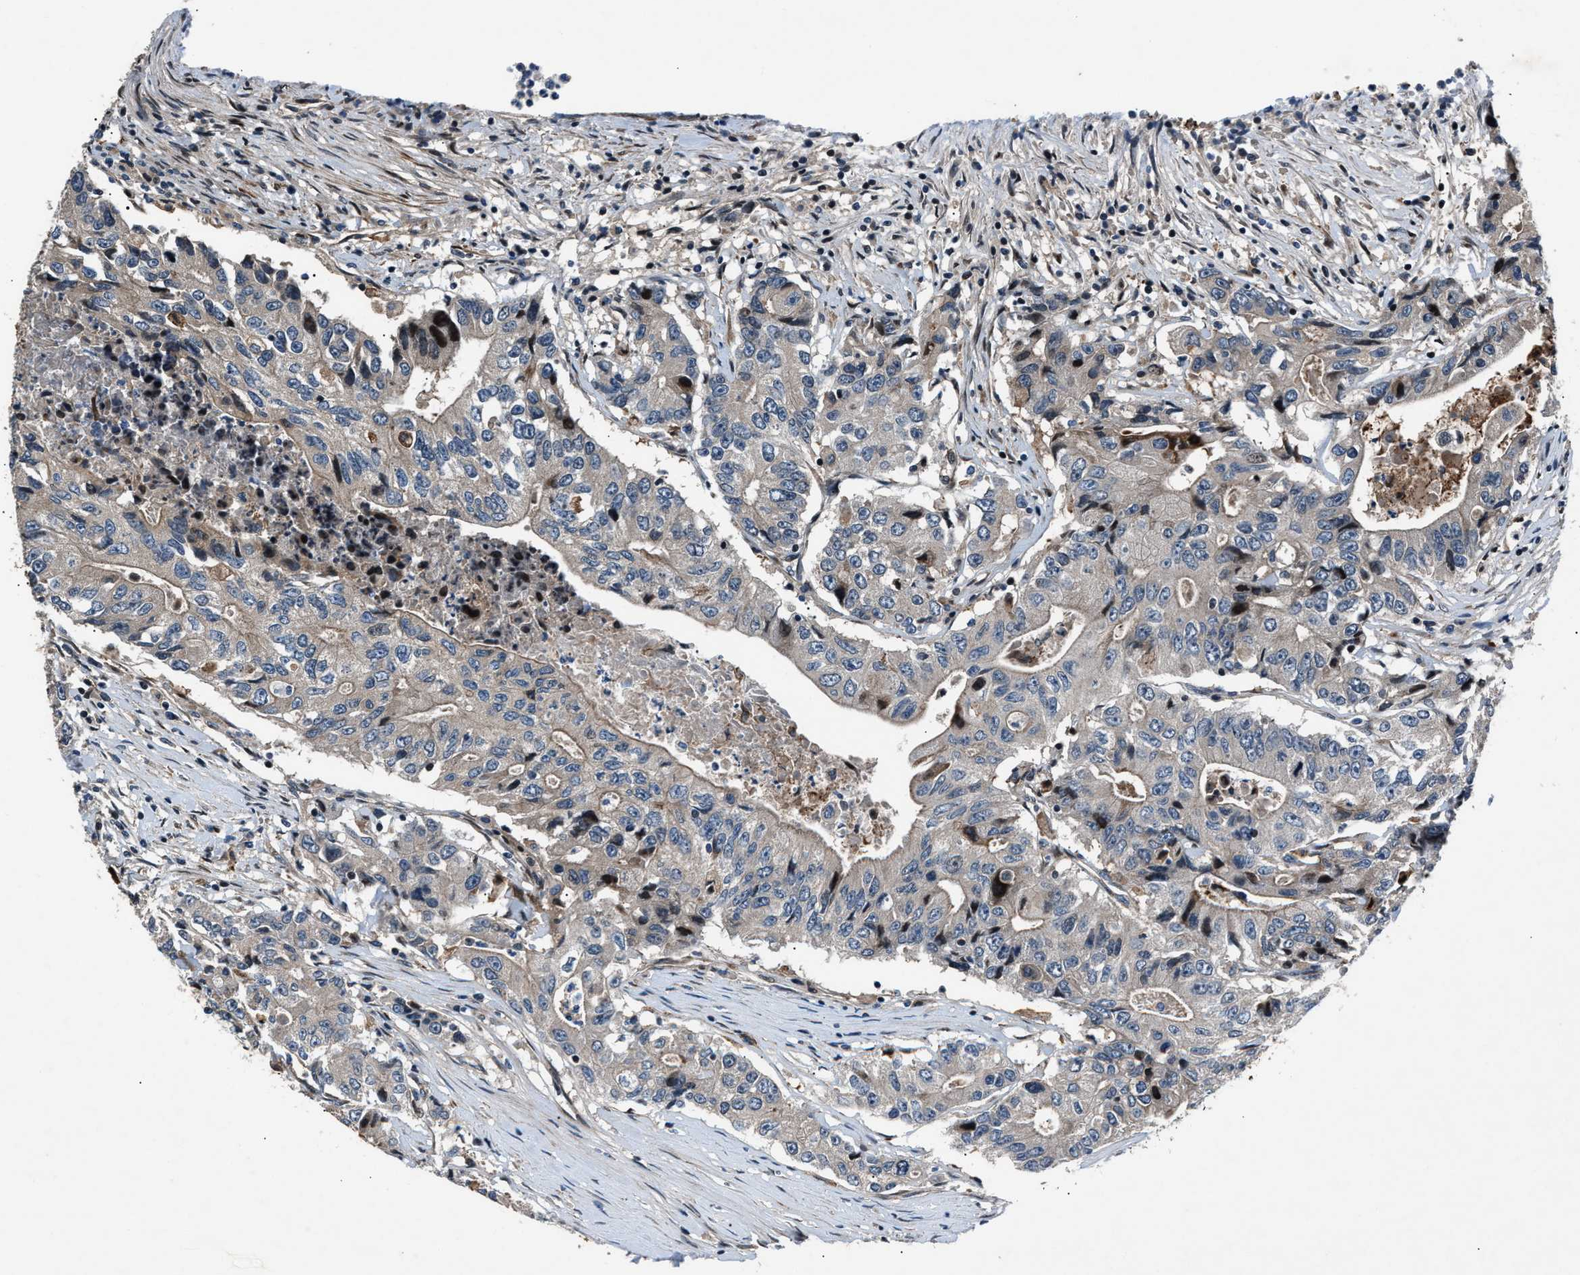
{"staining": {"intensity": "negative", "quantity": "none", "location": "none"}, "tissue": "colorectal cancer", "cell_type": "Tumor cells", "image_type": "cancer", "snomed": [{"axis": "morphology", "description": "Adenocarcinoma, NOS"}, {"axis": "topography", "description": "Colon"}], "caption": "Immunohistochemistry (IHC) micrograph of adenocarcinoma (colorectal) stained for a protein (brown), which exhibits no positivity in tumor cells. The staining is performed using DAB brown chromogen with nuclei counter-stained in using hematoxylin.", "gene": "DYNC2I1", "patient": {"sex": "female", "age": 77}}